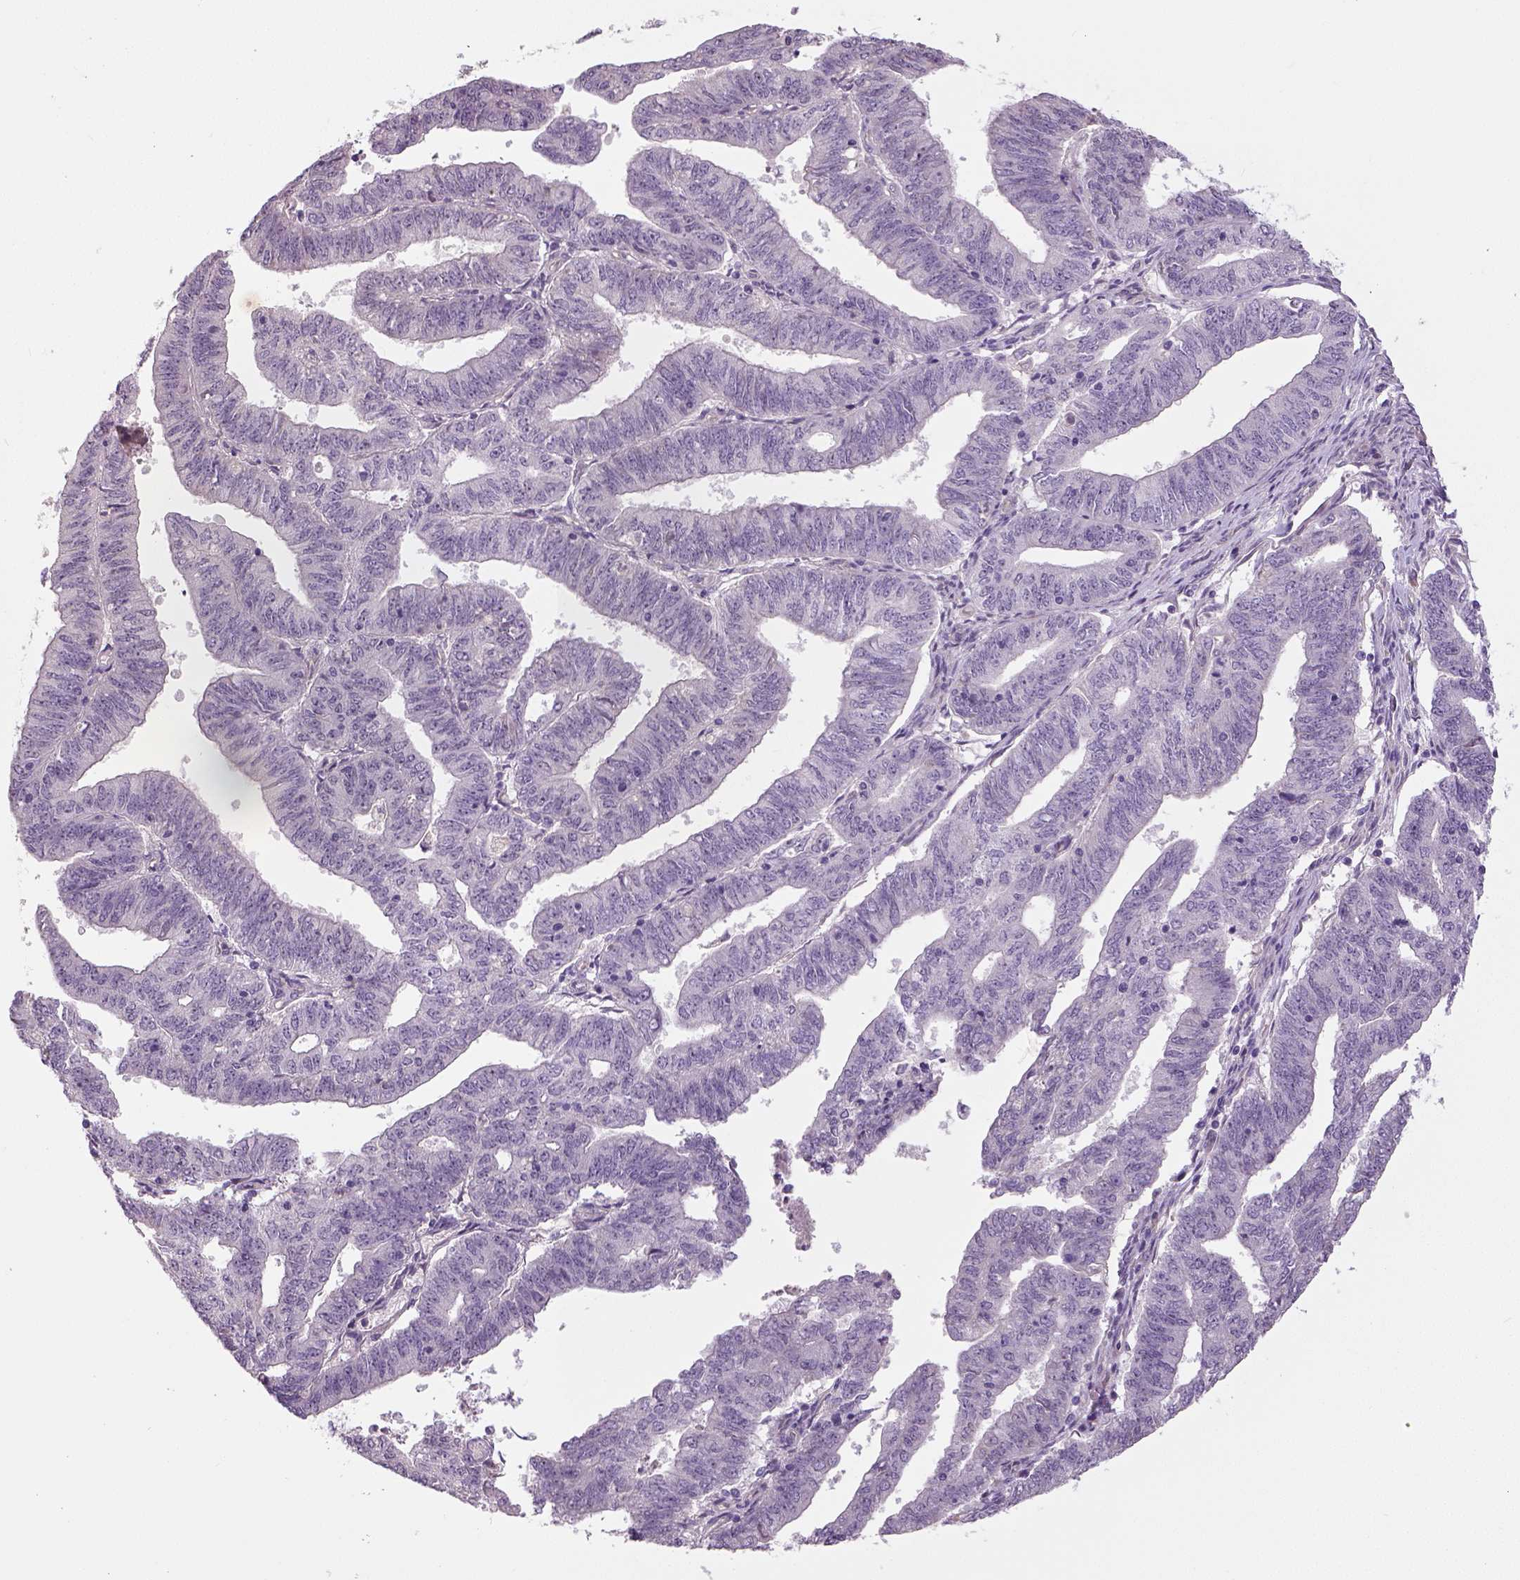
{"staining": {"intensity": "negative", "quantity": "none", "location": "none"}, "tissue": "endometrial cancer", "cell_type": "Tumor cells", "image_type": "cancer", "snomed": [{"axis": "morphology", "description": "Adenocarcinoma, NOS"}, {"axis": "topography", "description": "Endometrium"}], "caption": "IHC image of endometrial cancer stained for a protein (brown), which shows no positivity in tumor cells.", "gene": "NECAB1", "patient": {"sex": "female", "age": 82}}